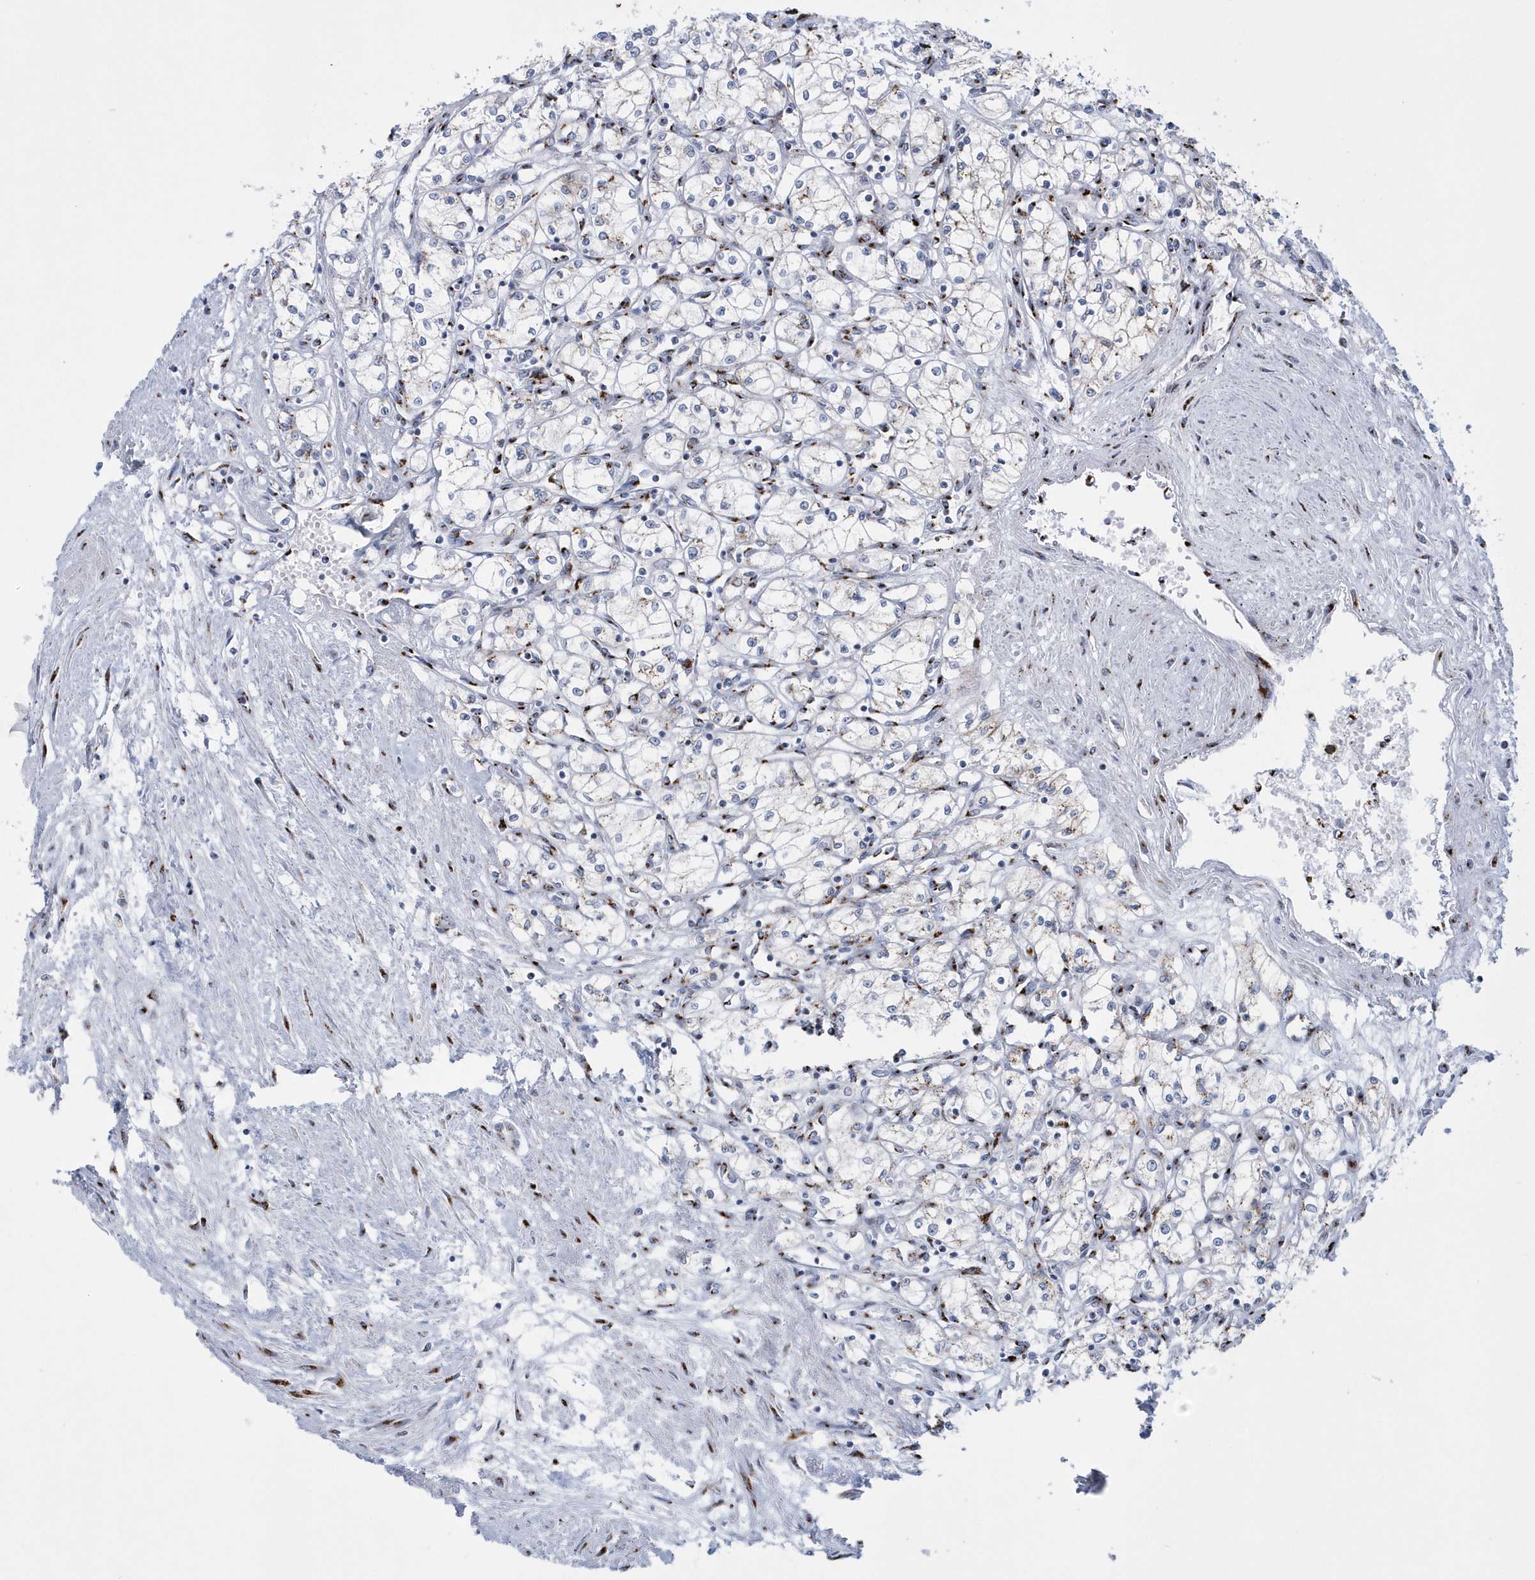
{"staining": {"intensity": "weak", "quantity": "<25%", "location": "cytoplasmic/membranous"}, "tissue": "renal cancer", "cell_type": "Tumor cells", "image_type": "cancer", "snomed": [{"axis": "morphology", "description": "Adenocarcinoma, NOS"}, {"axis": "topography", "description": "Kidney"}], "caption": "Tumor cells show no significant protein staining in renal cancer.", "gene": "SLX9", "patient": {"sex": "male", "age": 59}}